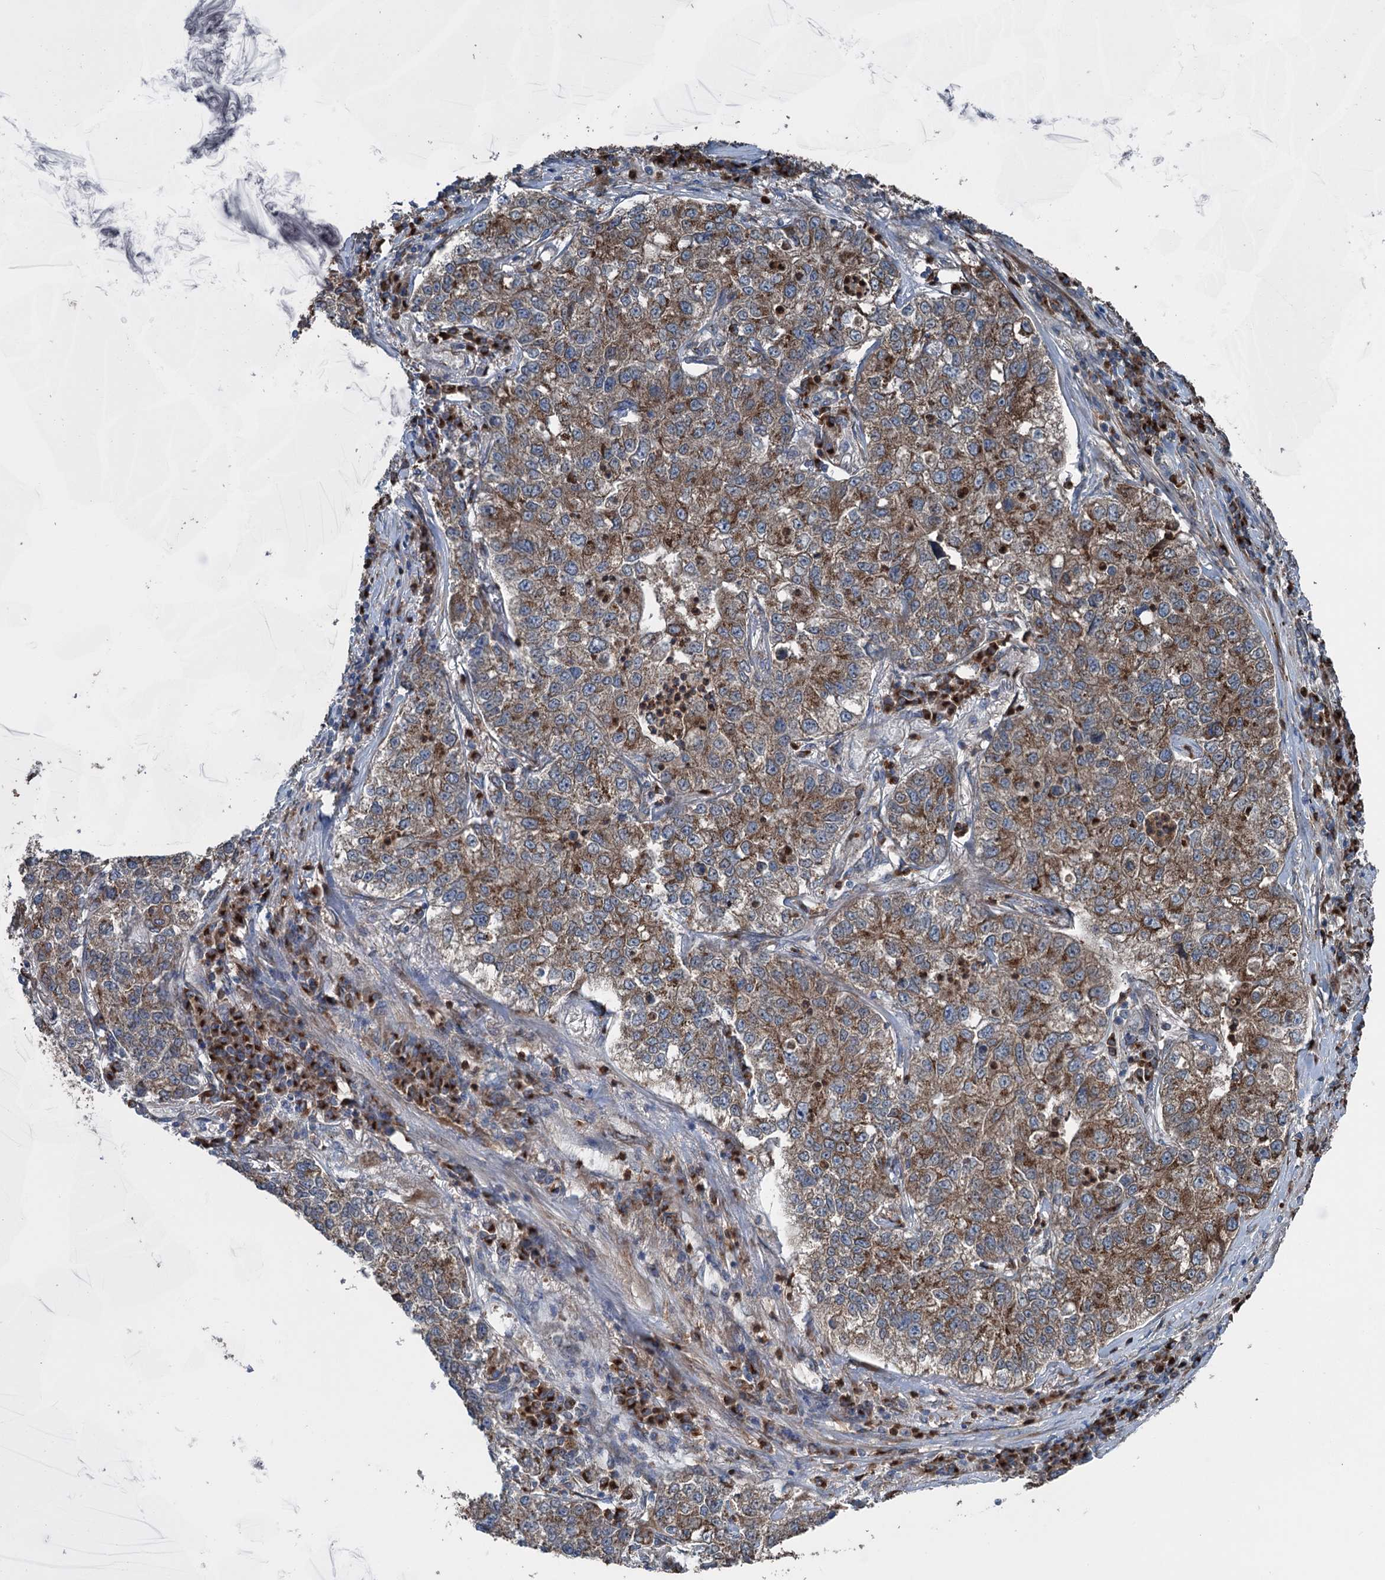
{"staining": {"intensity": "moderate", "quantity": ">75%", "location": "cytoplasmic/membranous"}, "tissue": "lung cancer", "cell_type": "Tumor cells", "image_type": "cancer", "snomed": [{"axis": "morphology", "description": "Adenocarcinoma, NOS"}, {"axis": "topography", "description": "Lung"}], "caption": "Adenocarcinoma (lung) stained for a protein (brown) reveals moderate cytoplasmic/membranous positive expression in approximately >75% of tumor cells.", "gene": "CALCOCO1", "patient": {"sex": "male", "age": 49}}